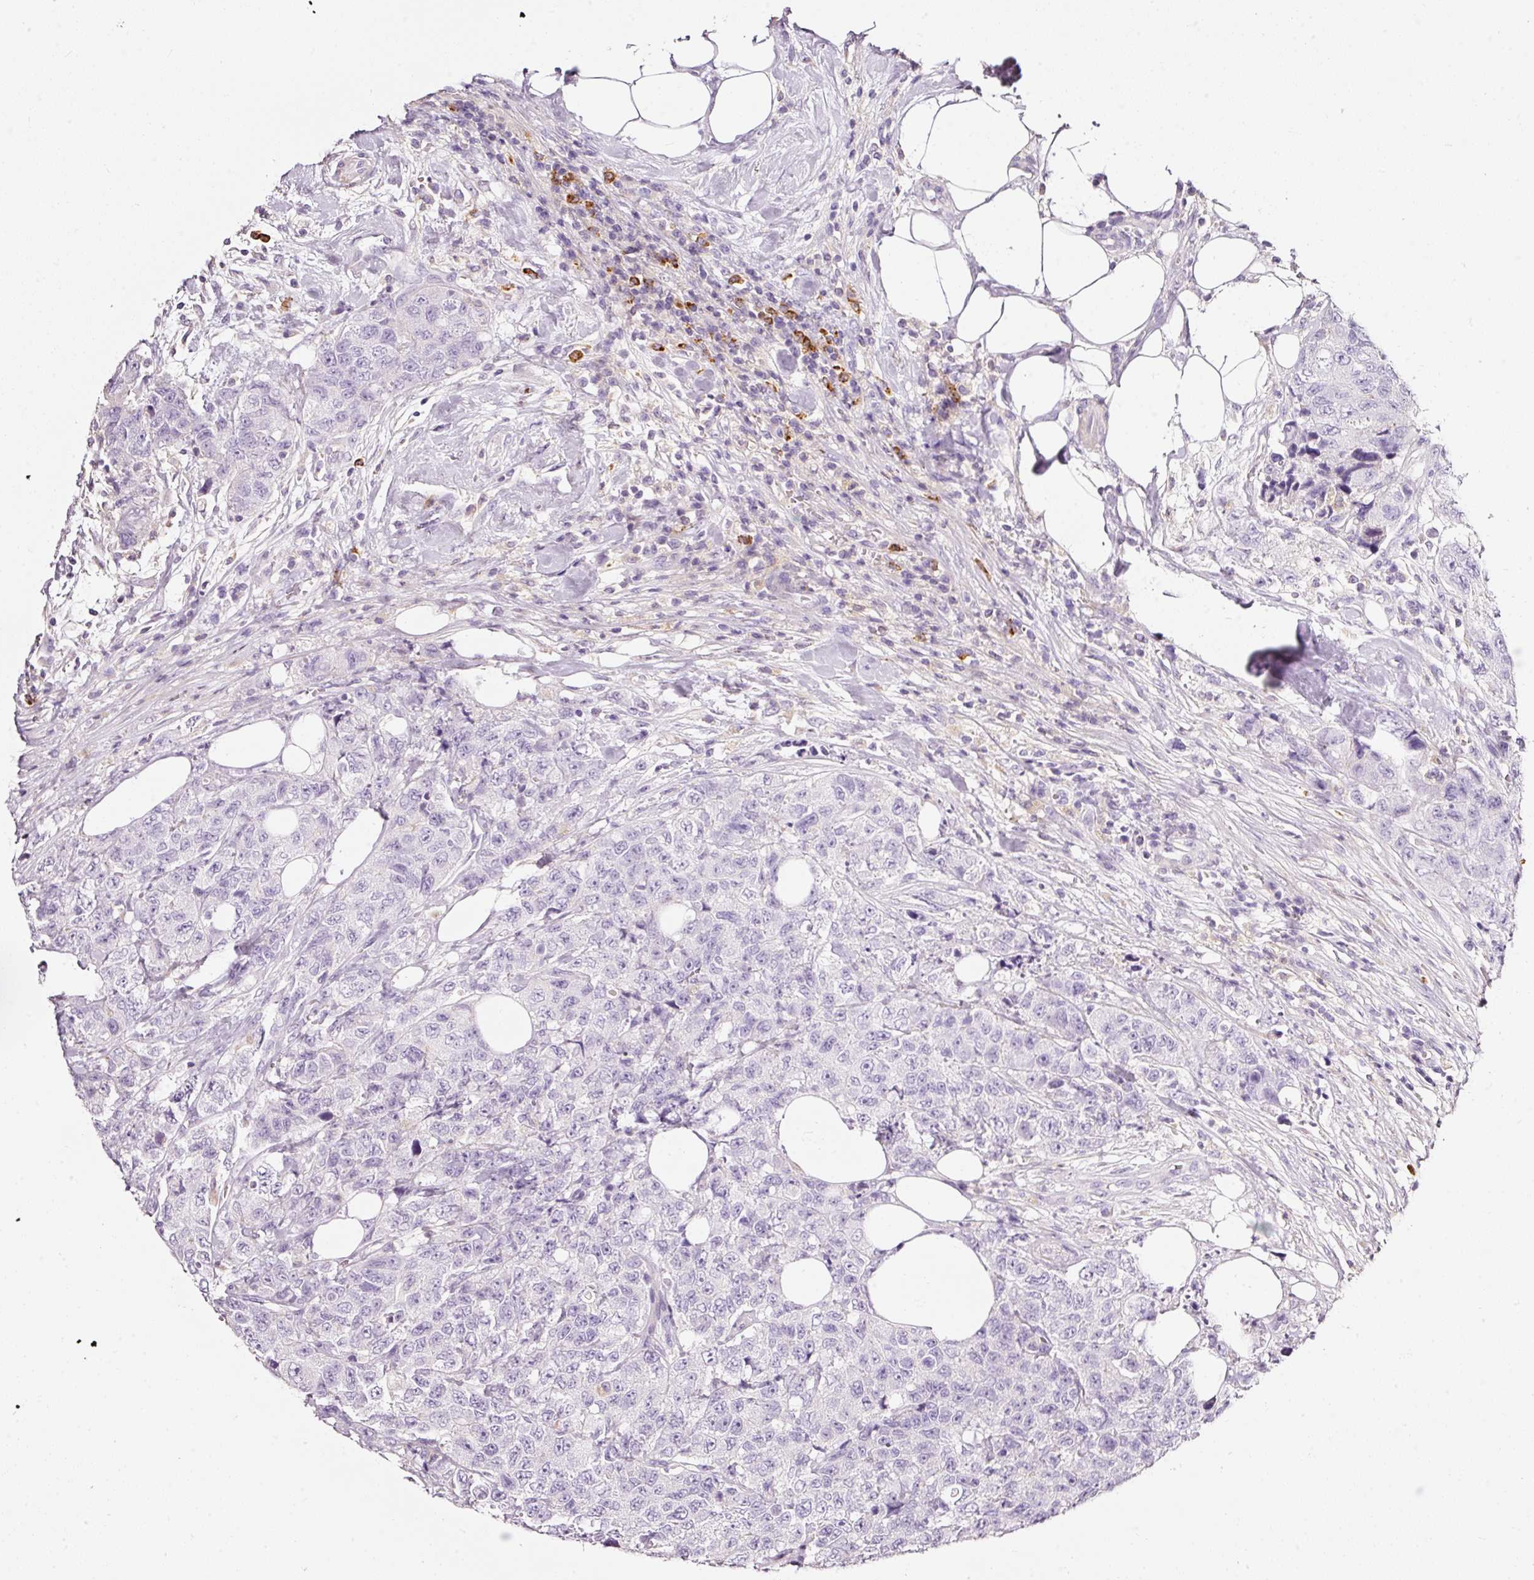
{"staining": {"intensity": "negative", "quantity": "none", "location": "none"}, "tissue": "urothelial cancer", "cell_type": "Tumor cells", "image_type": "cancer", "snomed": [{"axis": "morphology", "description": "Urothelial carcinoma, High grade"}, {"axis": "topography", "description": "Urinary bladder"}], "caption": "Tumor cells are negative for protein expression in human urothelial carcinoma (high-grade). (Brightfield microscopy of DAB IHC at high magnification).", "gene": "CYB561A3", "patient": {"sex": "female", "age": 78}}